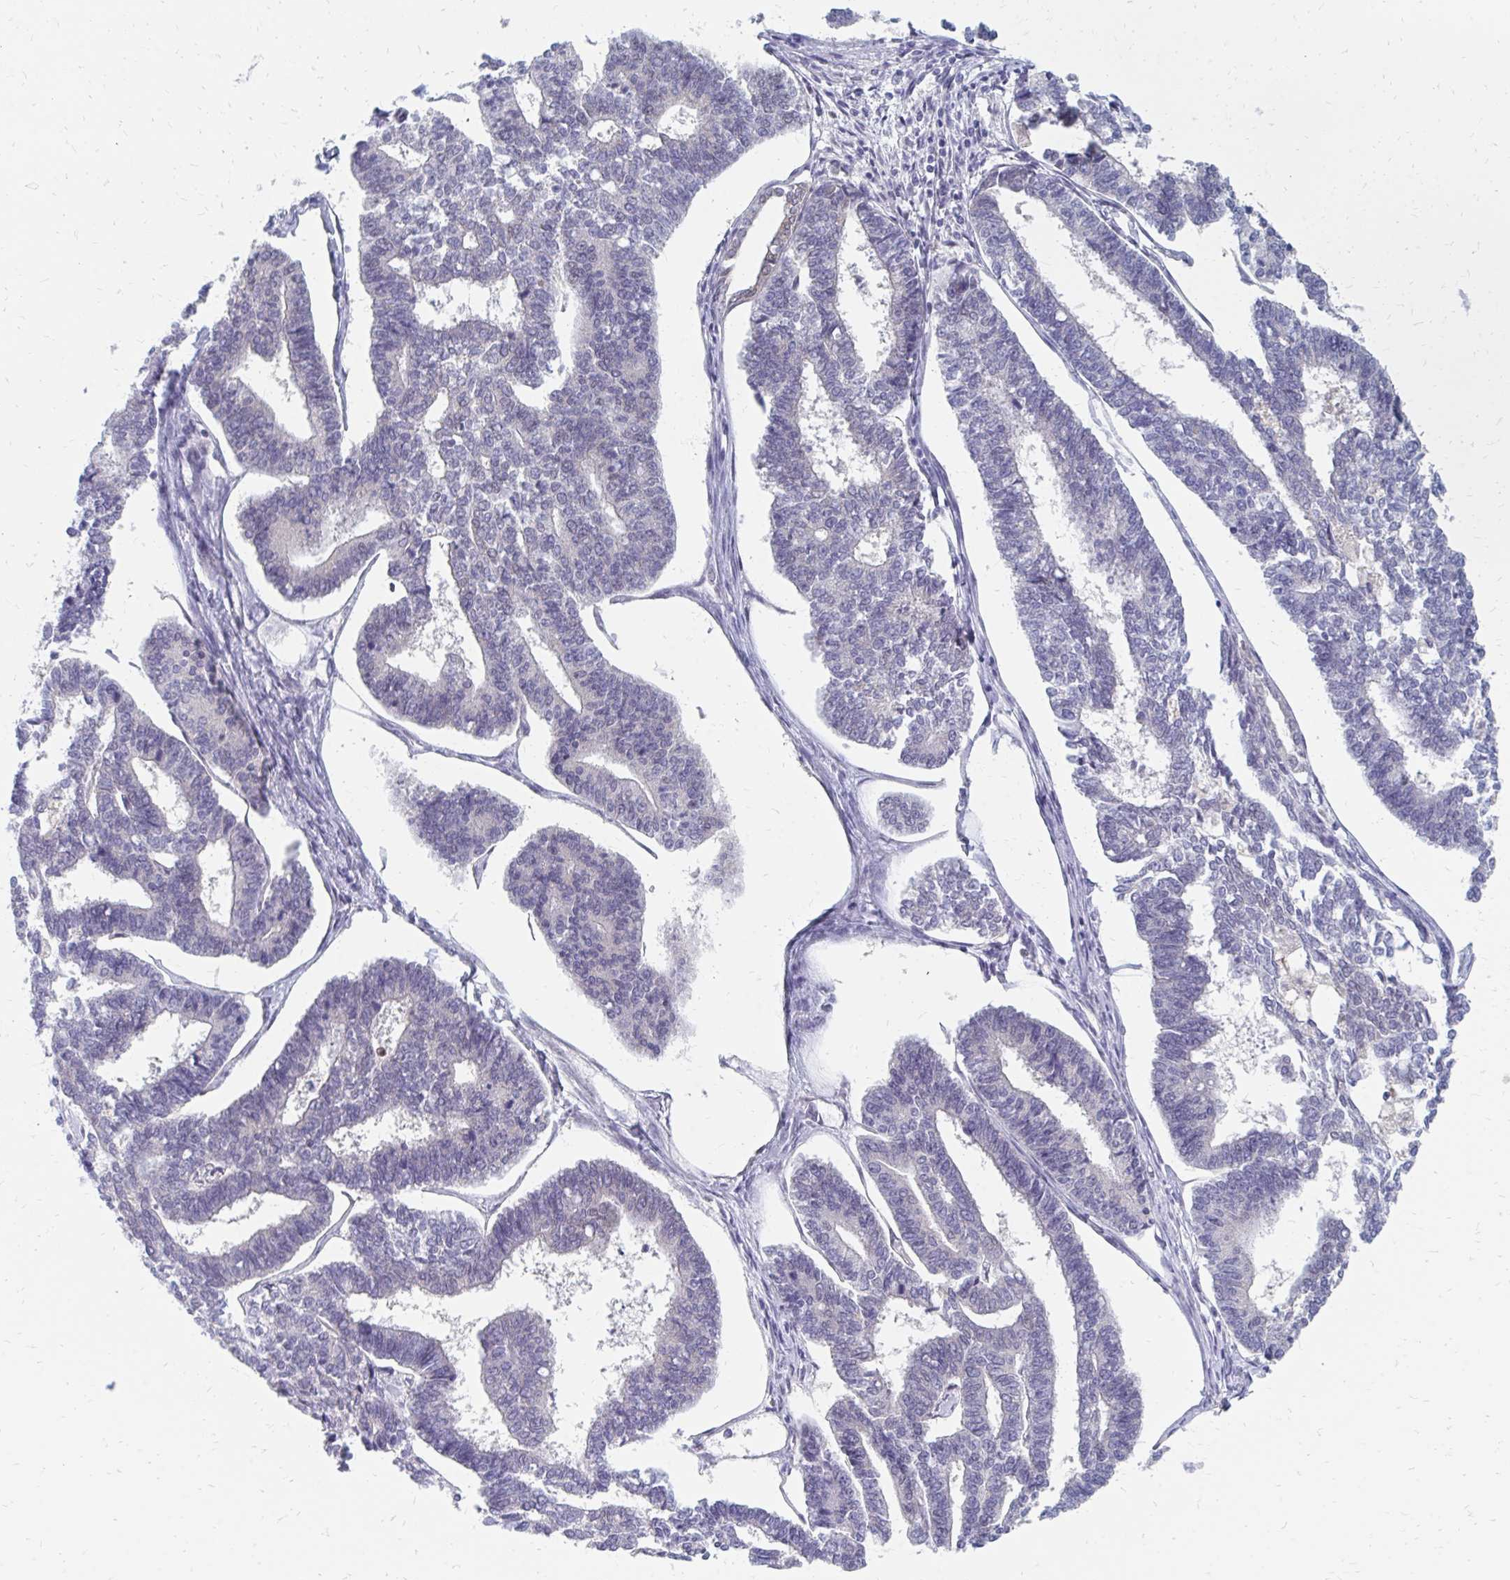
{"staining": {"intensity": "negative", "quantity": "none", "location": "none"}, "tissue": "endometrial cancer", "cell_type": "Tumor cells", "image_type": "cancer", "snomed": [{"axis": "morphology", "description": "Adenocarcinoma, NOS"}, {"axis": "topography", "description": "Endometrium"}], "caption": "There is no significant staining in tumor cells of endometrial cancer.", "gene": "PLK3", "patient": {"sex": "female", "age": 70}}